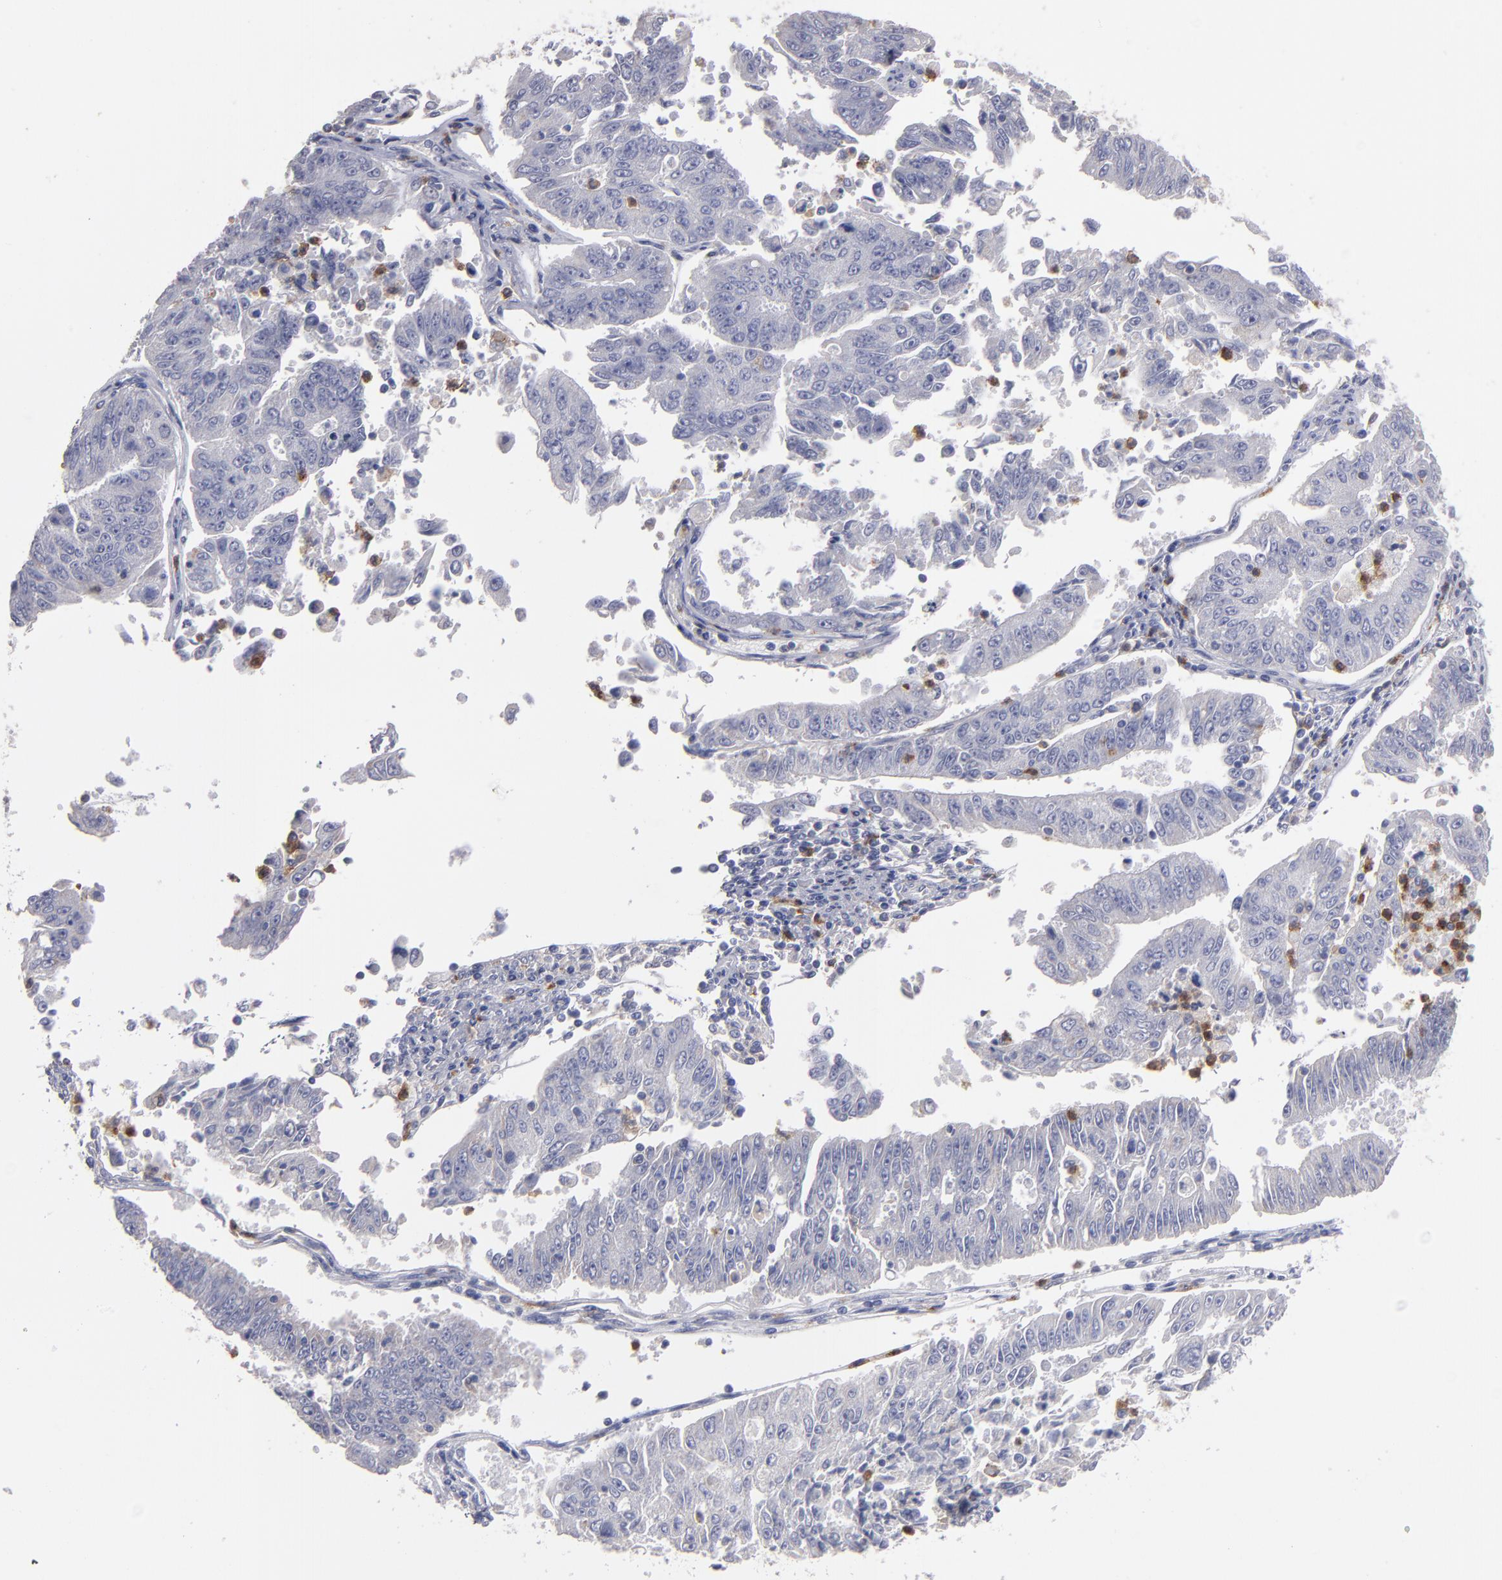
{"staining": {"intensity": "weak", "quantity": ">75%", "location": "cytoplasmic/membranous"}, "tissue": "endometrial cancer", "cell_type": "Tumor cells", "image_type": "cancer", "snomed": [{"axis": "morphology", "description": "Adenocarcinoma, NOS"}, {"axis": "topography", "description": "Endometrium"}], "caption": "A micrograph of human endometrial cancer (adenocarcinoma) stained for a protein demonstrates weak cytoplasmic/membranous brown staining in tumor cells.", "gene": "FGR", "patient": {"sex": "female", "age": 42}}